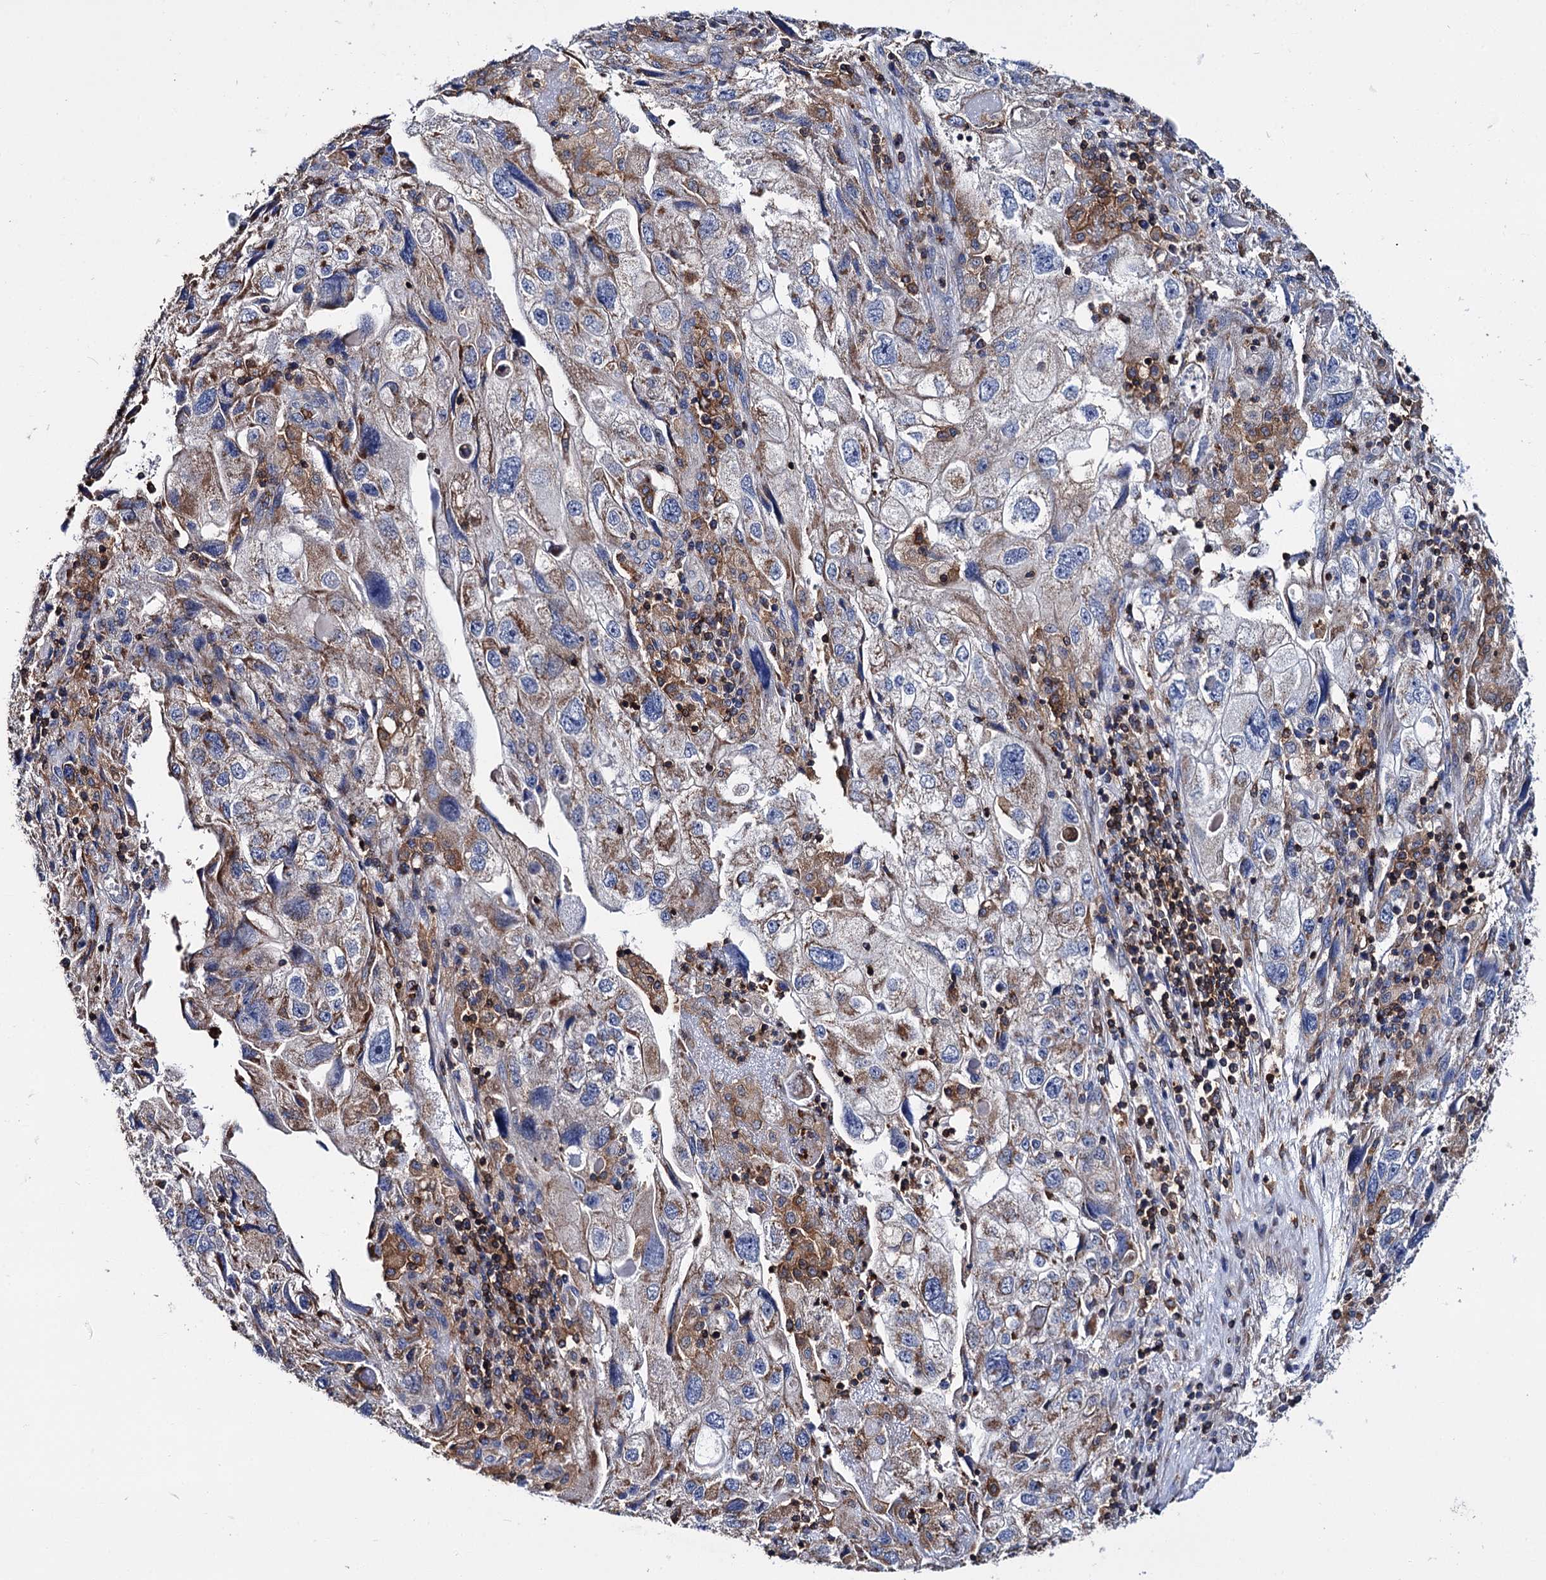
{"staining": {"intensity": "moderate", "quantity": "25%-75%", "location": "cytoplasmic/membranous"}, "tissue": "endometrial cancer", "cell_type": "Tumor cells", "image_type": "cancer", "snomed": [{"axis": "morphology", "description": "Adenocarcinoma, NOS"}, {"axis": "topography", "description": "Endometrium"}], "caption": "The micrograph displays a brown stain indicating the presence of a protein in the cytoplasmic/membranous of tumor cells in endometrial cancer (adenocarcinoma).", "gene": "UBASH3B", "patient": {"sex": "female", "age": 49}}